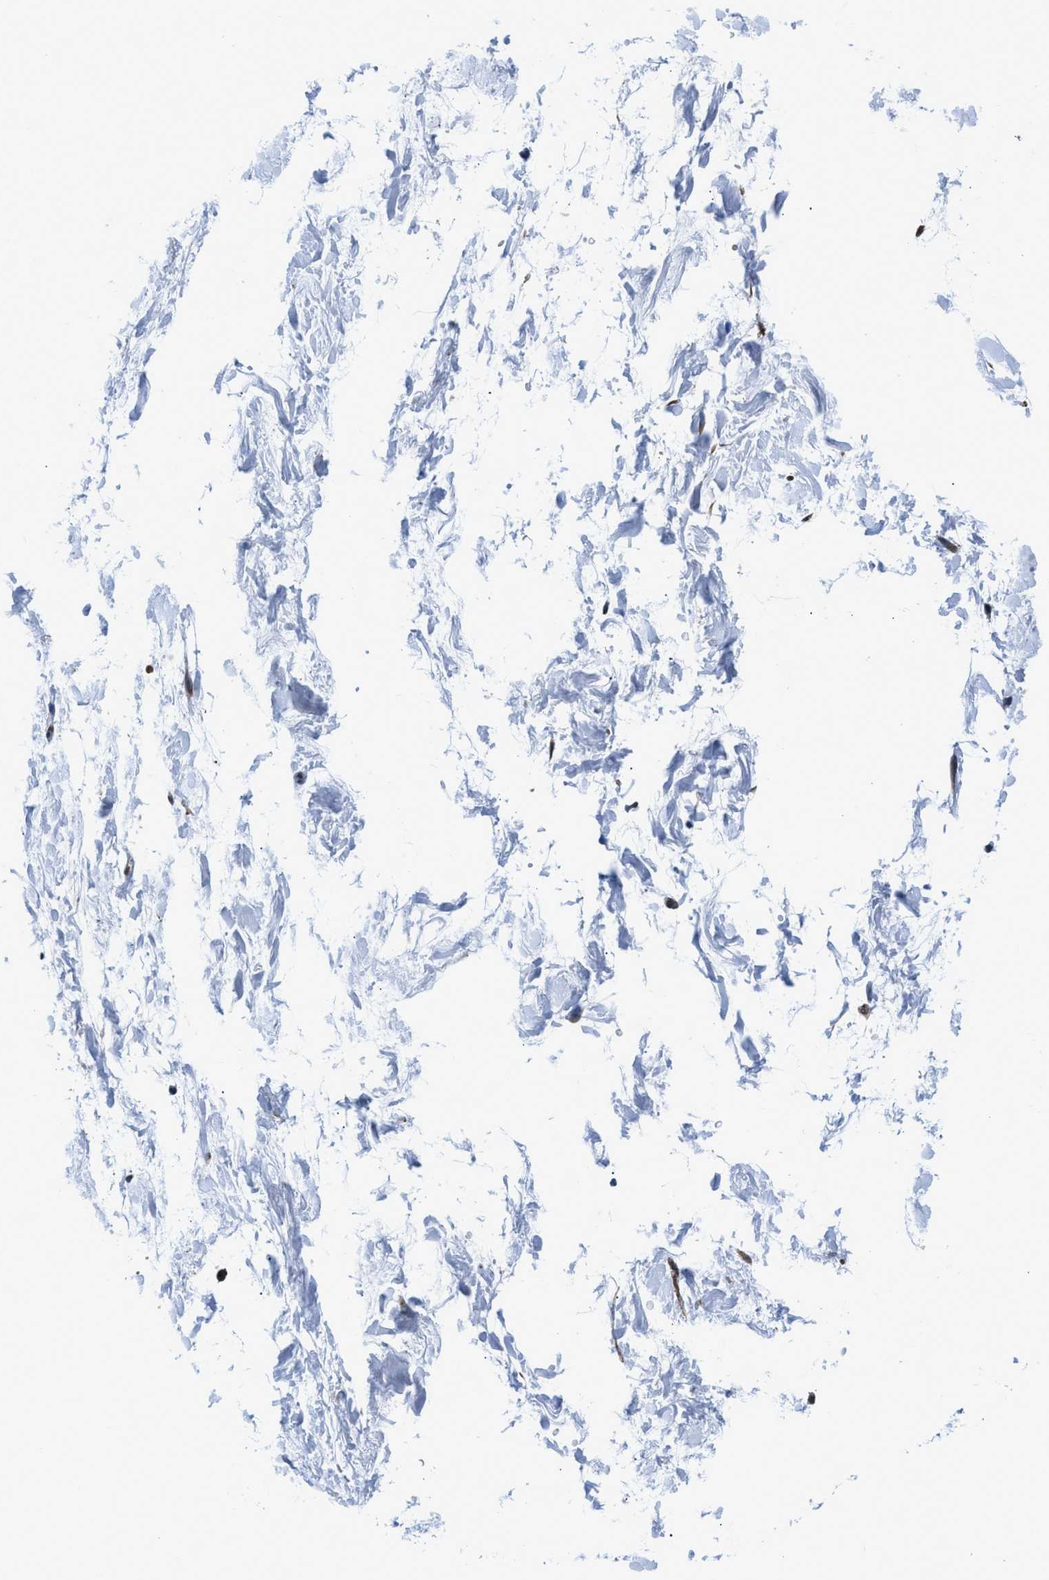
{"staining": {"intensity": "moderate", "quantity": "25%-75%", "location": "cytoplasmic/membranous"}, "tissue": "adipose tissue", "cell_type": "Adipocytes", "image_type": "normal", "snomed": [{"axis": "morphology", "description": "Normal tissue, NOS"}, {"axis": "topography", "description": "Soft tissue"}], "caption": "Immunohistochemistry (DAB) staining of unremarkable human adipose tissue shows moderate cytoplasmic/membranous protein staining in about 25%-75% of adipocytes. (DAB IHC, brown staining for protein, blue staining for nuclei).", "gene": "PRPSAP2", "patient": {"sex": "male", "age": 72}}